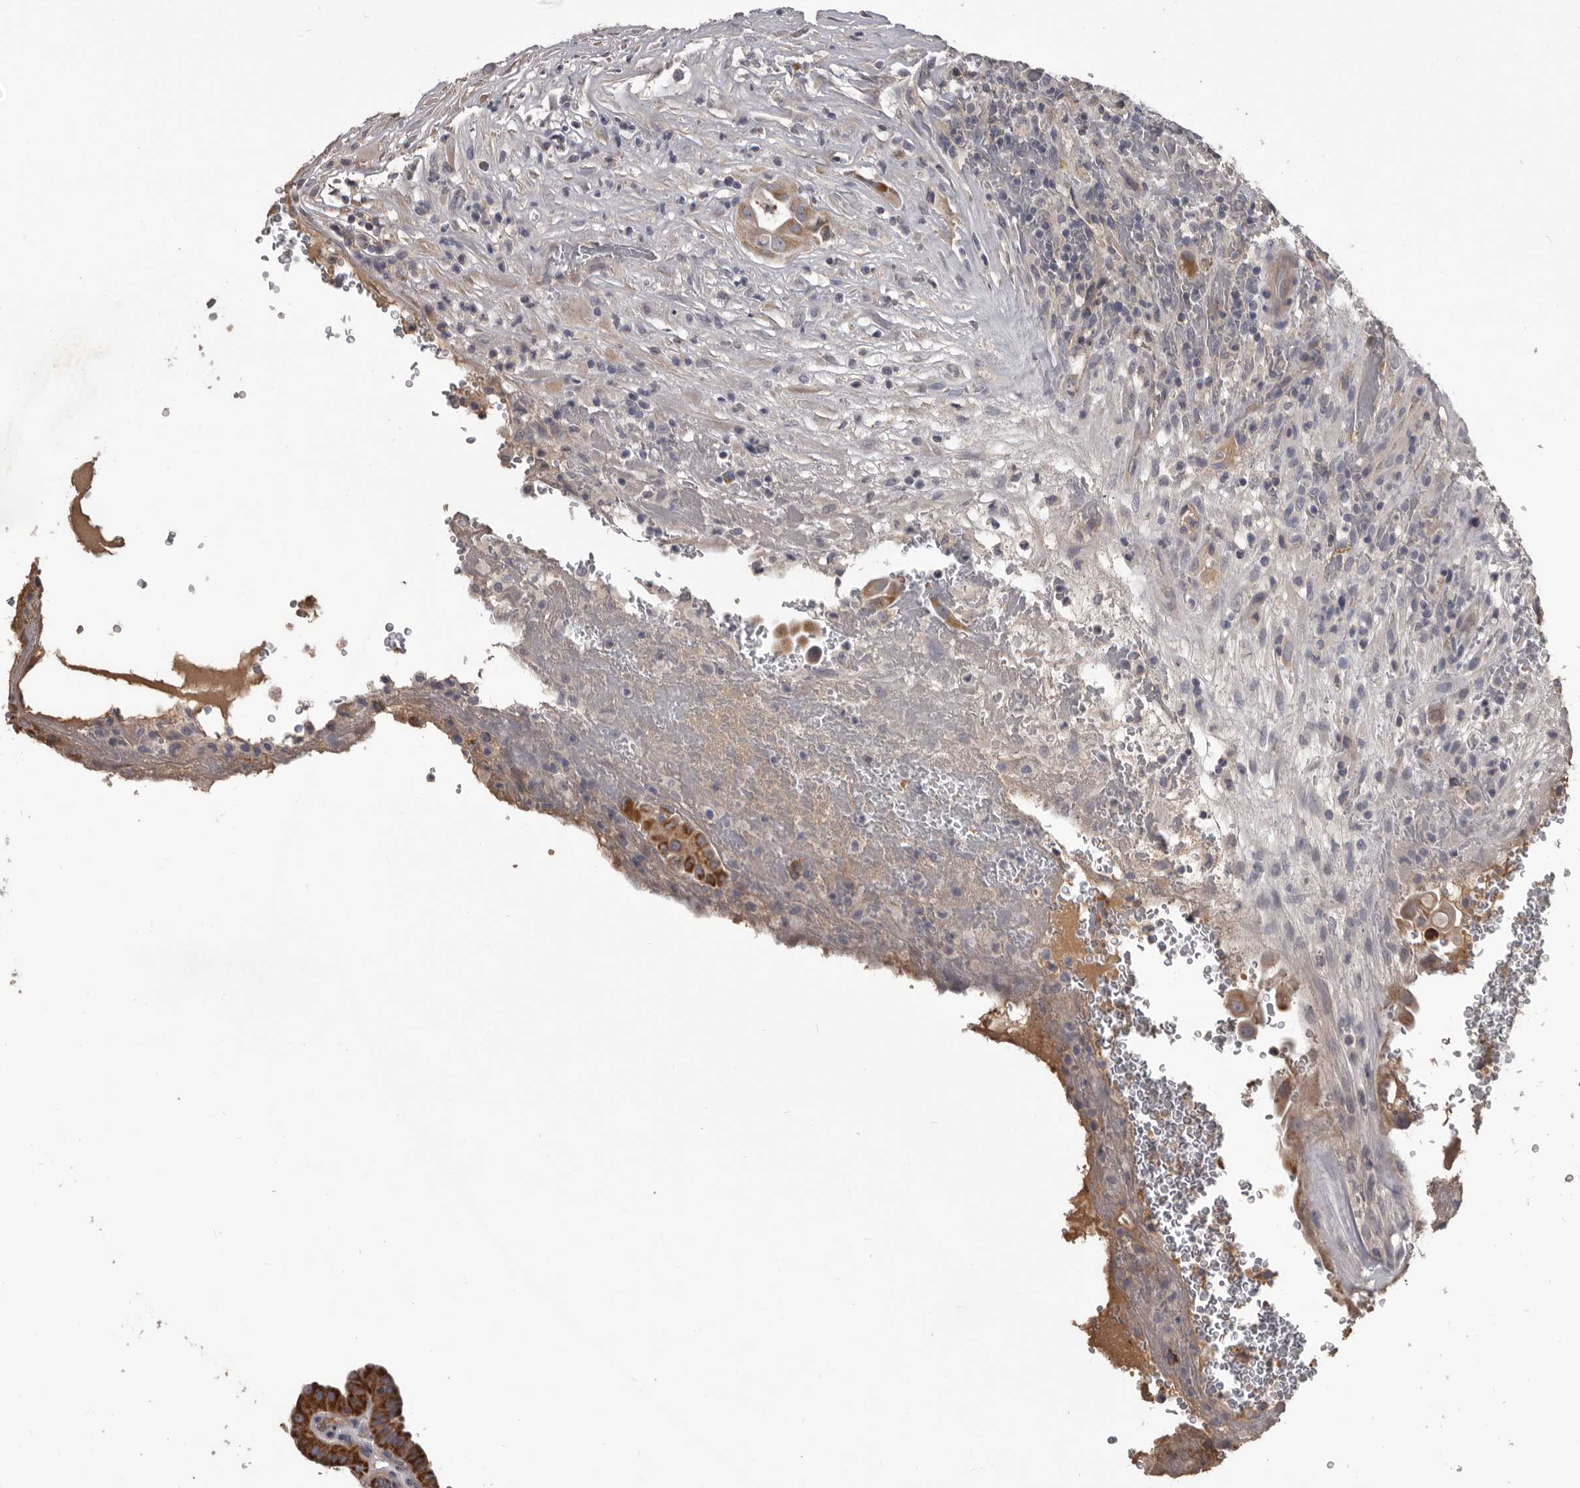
{"staining": {"intensity": "moderate", "quantity": ">75%", "location": "cytoplasmic/membranous"}, "tissue": "thyroid cancer", "cell_type": "Tumor cells", "image_type": "cancer", "snomed": [{"axis": "morphology", "description": "Papillary adenocarcinoma, NOS"}, {"axis": "topography", "description": "Thyroid gland"}], "caption": "Immunohistochemistry of thyroid papillary adenocarcinoma reveals medium levels of moderate cytoplasmic/membranous staining in about >75% of tumor cells.", "gene": "ALDH5A1", "patient": {"sex": "male", "age": 77}}